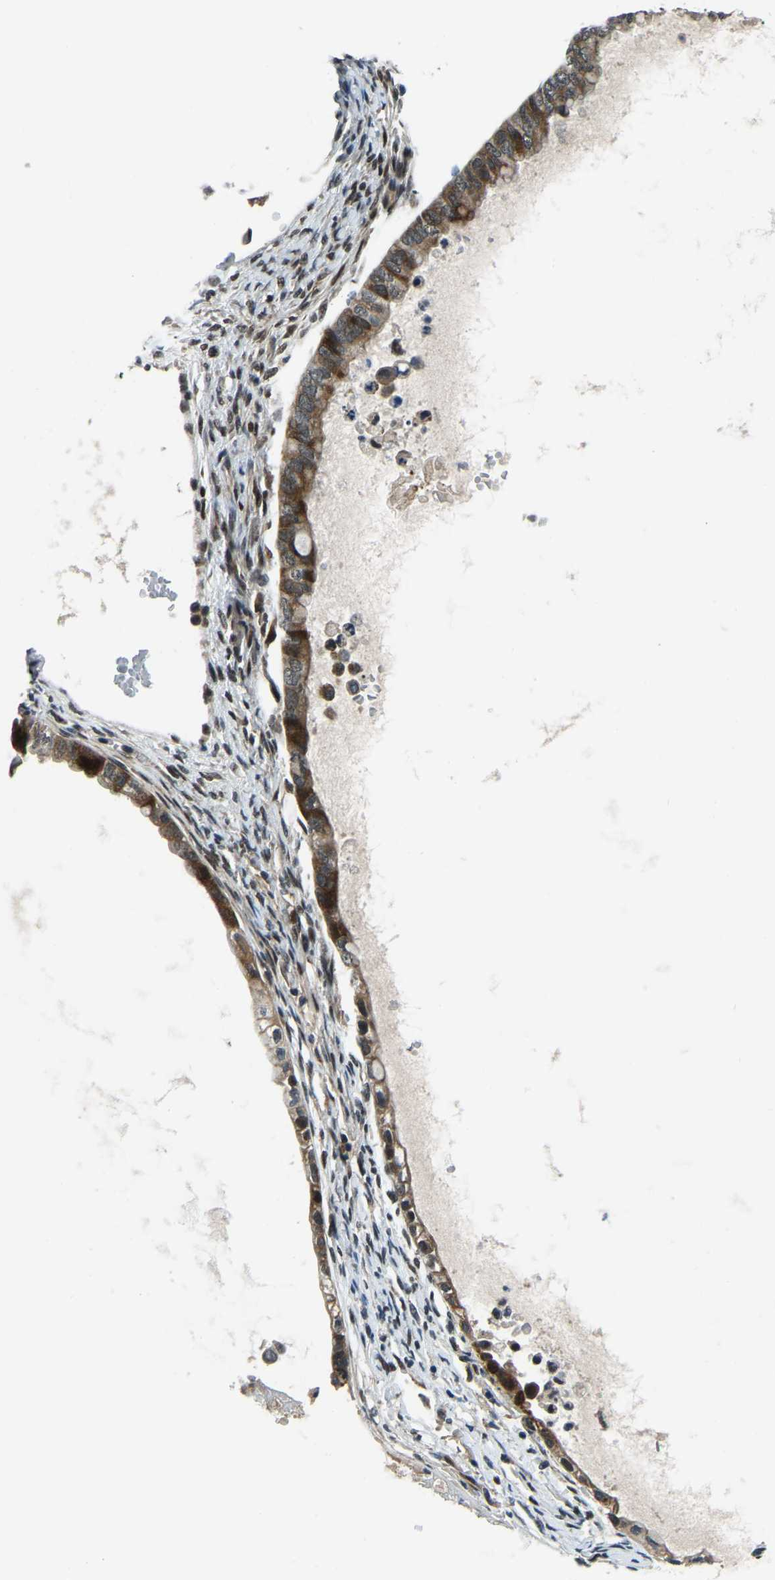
{"staining": {"intensity": "moderate", "quantity": ">75%", "location": "cytoplasmic/membranous,nuclear"}, "tissue": "ovarian cancer", "cell_type": "Tumor cells", "image_type": "cancer", "snomed": [{"axis": "morphology", "description": "Cystadenocarcinoma, mucinous, NOS"}, {"axis": "topography", "description": "Ovary"}], "caption": "IHC (DAB (3,3'-diaminobenzidine)) staining of ovarian cancer (mucinous cystadenocarcinoma) demonstrates moderate cytoplasmic/membranous and nuclear protein staining in about >75% of tumor cells.", "gene": "ING2", "patient": {"sex": "female", "age": 80}}